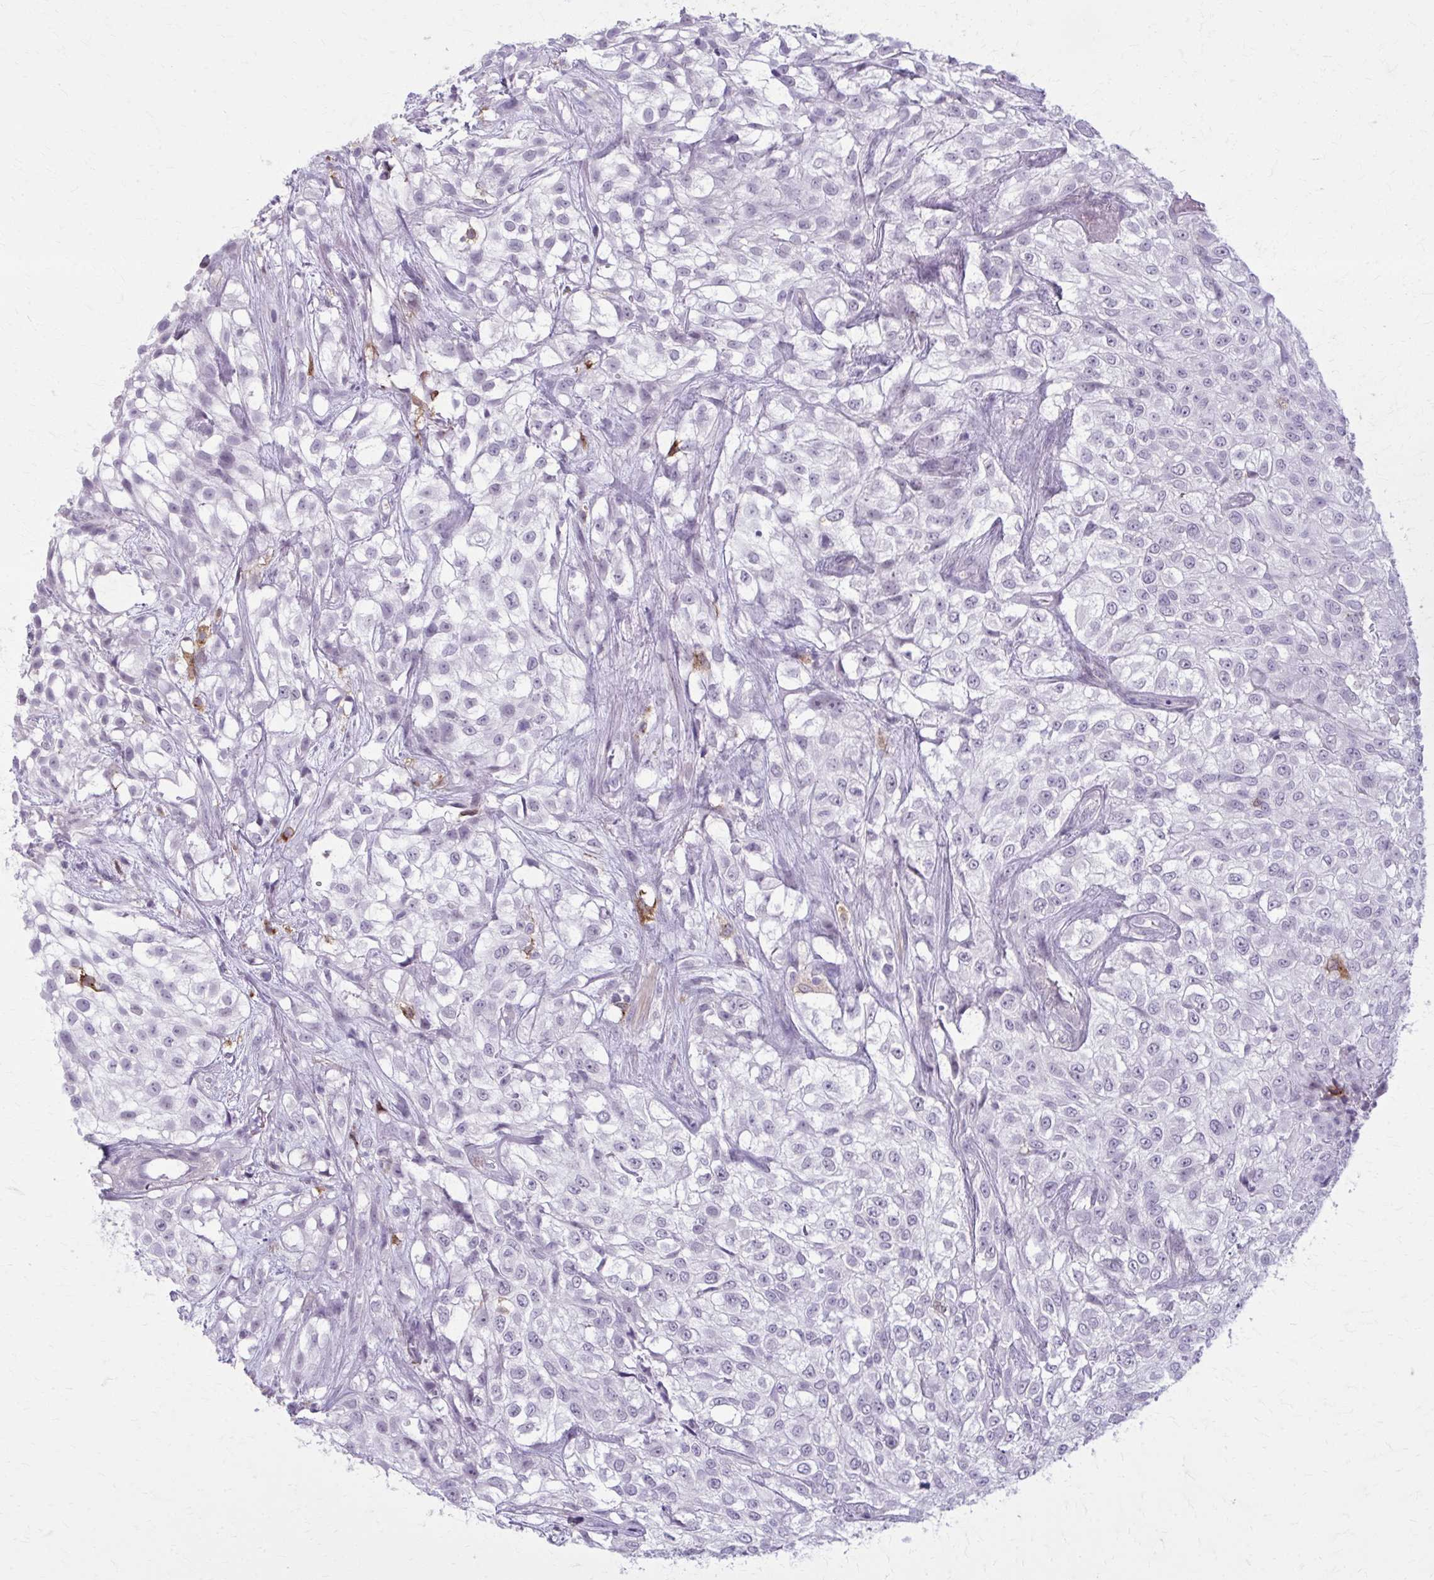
{"staining": {"intensity": "negative", "quantity": "none", "location": "none"}, "tissue": "urothelial cancer", "cell_type": "Tumor cells", "image_type": "cancer", "snomed": [{"axis": "morphology", "description": "Urothelial carcinoma, High grade"}, {"axis": "topography", "description": "Urinary bladder"}], "caption": "Immunohistochemical staining of urothelial cancer exhibits no significant expression in tumor cells.", "gene": "CARD9", "patient": {"sex": "male", "age": 56}}